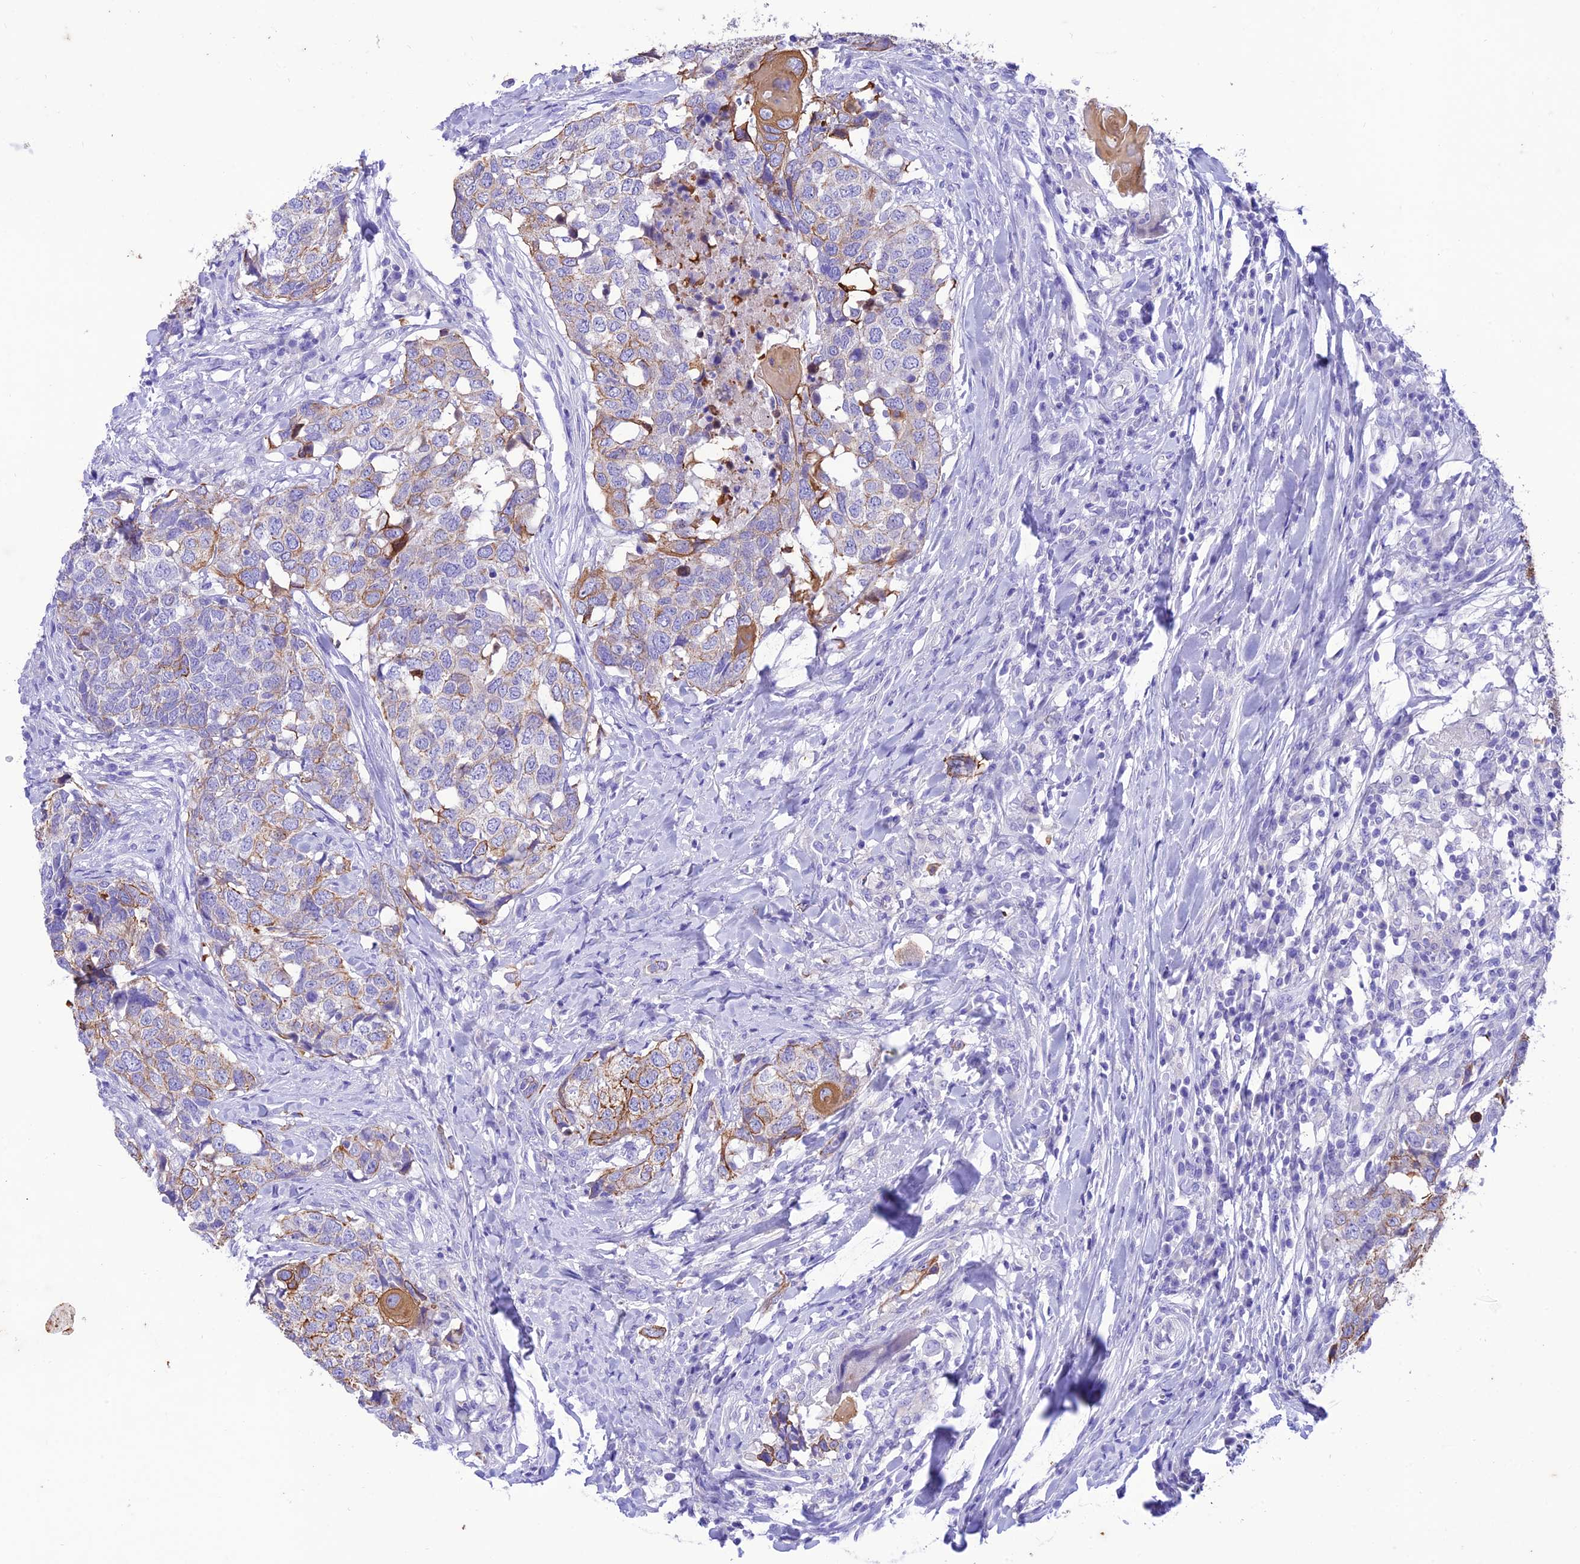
{"staining": {"intensity": "moderate", "quantity": "<25%", "location": "cytoplasmic/membranous"}, "tissue": "head and neck cancer", "cell_type": "Tumor cells", "image_type": "cancer", "snomed": [{"axis": "morphology", "description": "Squamous cell carcinoma, NOS"}, {"axis": "topography", "description": "Head-Neck"}], "caption": "This is an image of immunohistochemistry staining of squamous cell carcinoma (head and neck), which shows moderate staining in the cytoplasmic/membranous of tumor cells.", "gene": "VPS52", "patient": {"sex": "male", "age": 66}}